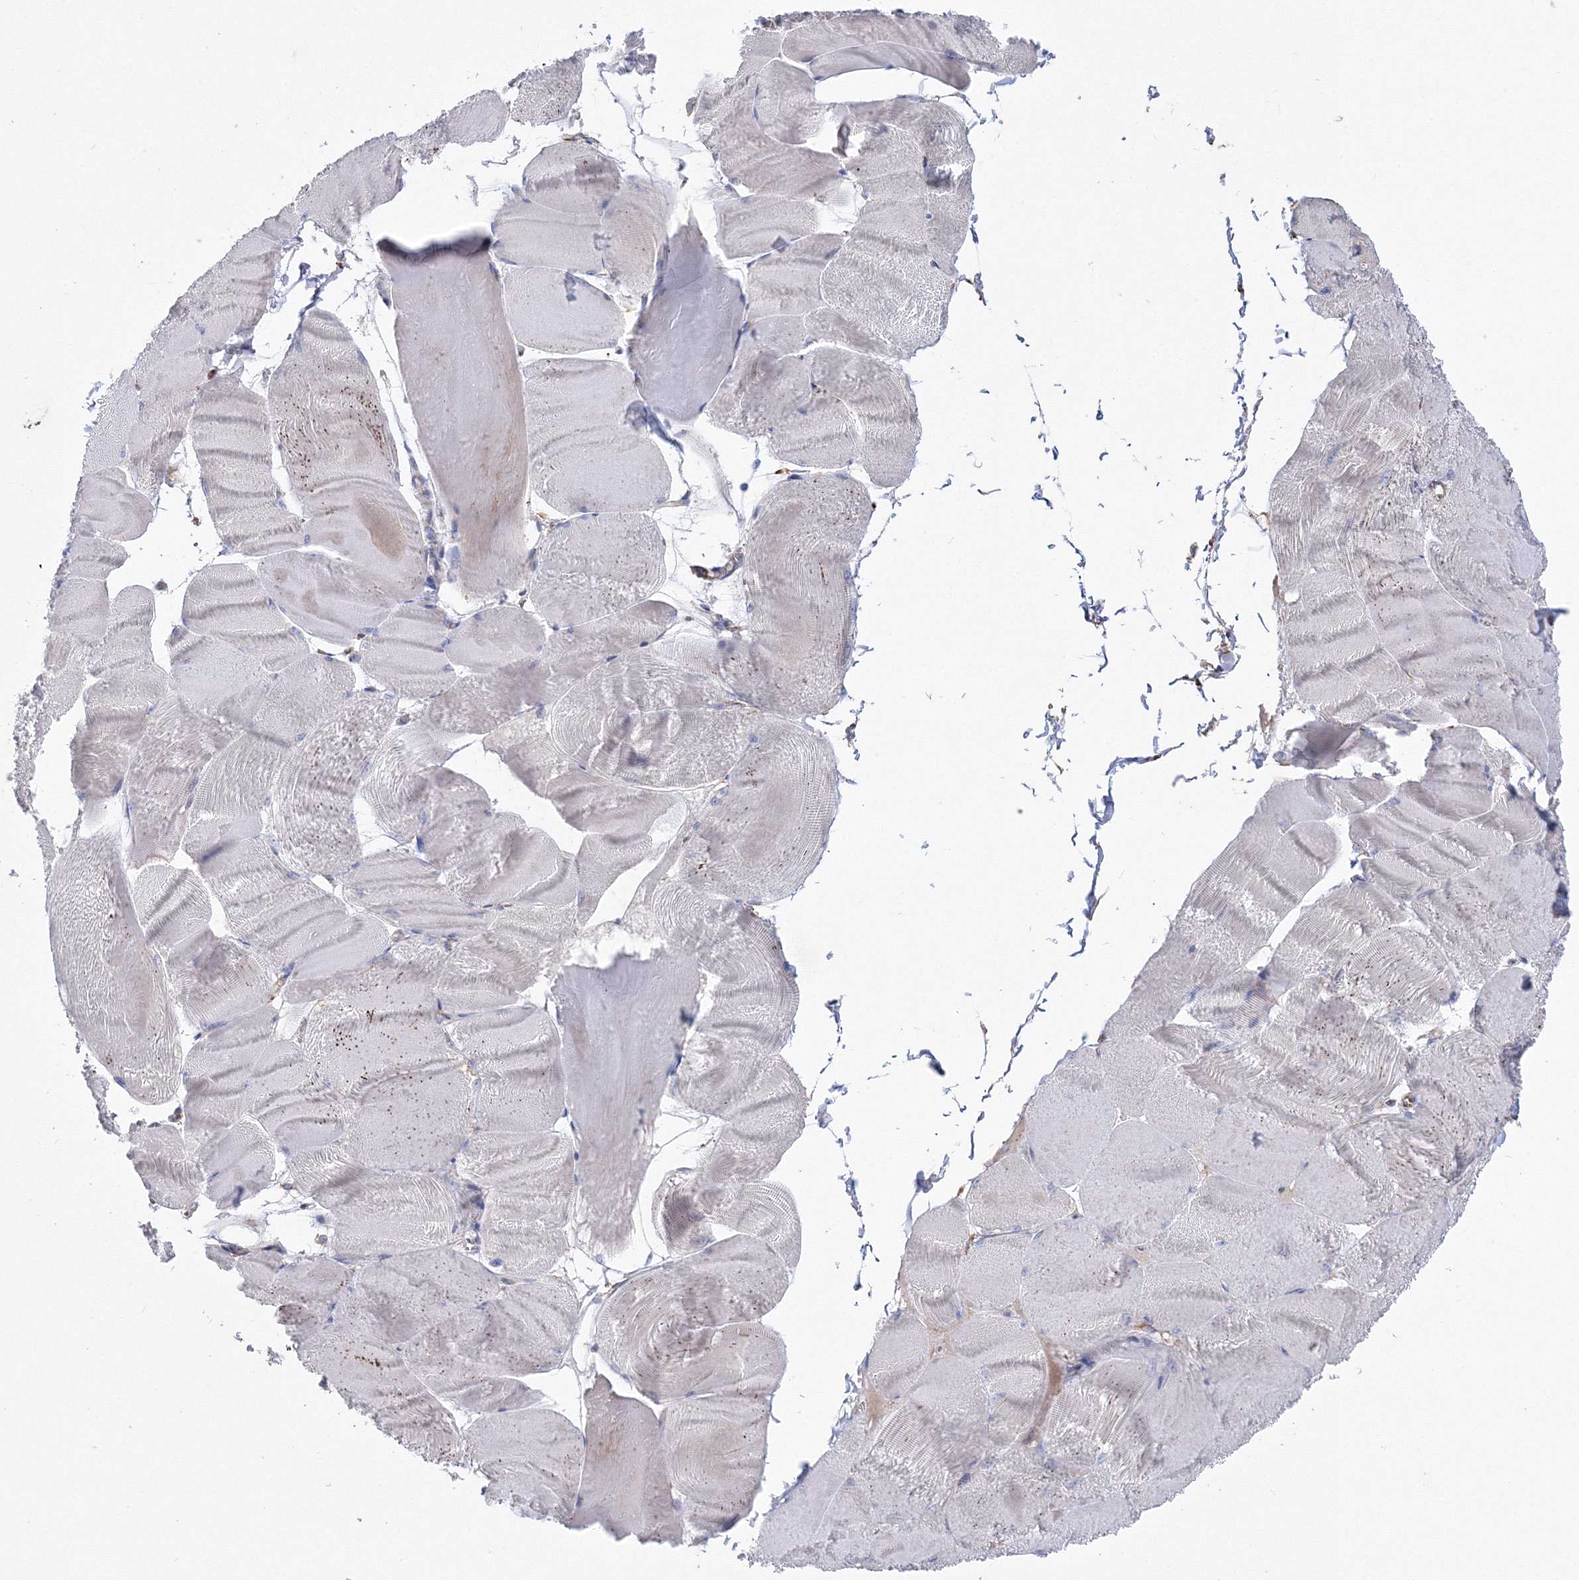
{"staining": {"intensity": "negative", "quantity": "none", "location": "none"}, "tissue": "skeletal muscle", "cell_type": "Myocytes", "image_type": "normal", "snomed": [{"axis": "morphology", "description": "Normal tissue, NOS"}, {"axis": "morphology", "description": "Basal cell carcinoma"}, {"axis": "topography", "description": "Skeletal muscle"}], "caption": "This photomicrograph is of benign skeletal muscle stained with IHC to label a protein in brown with the nuclei are counter-stained blue. There is no staining in myocytes. (Stains: DAB immunohistochemistry (IHC) with hematoxylin counter stain, Microscopy: brightfield microscopy at high magnification).", "gene": "VPS8", "patient": {"sex": "female", "age": 64}}